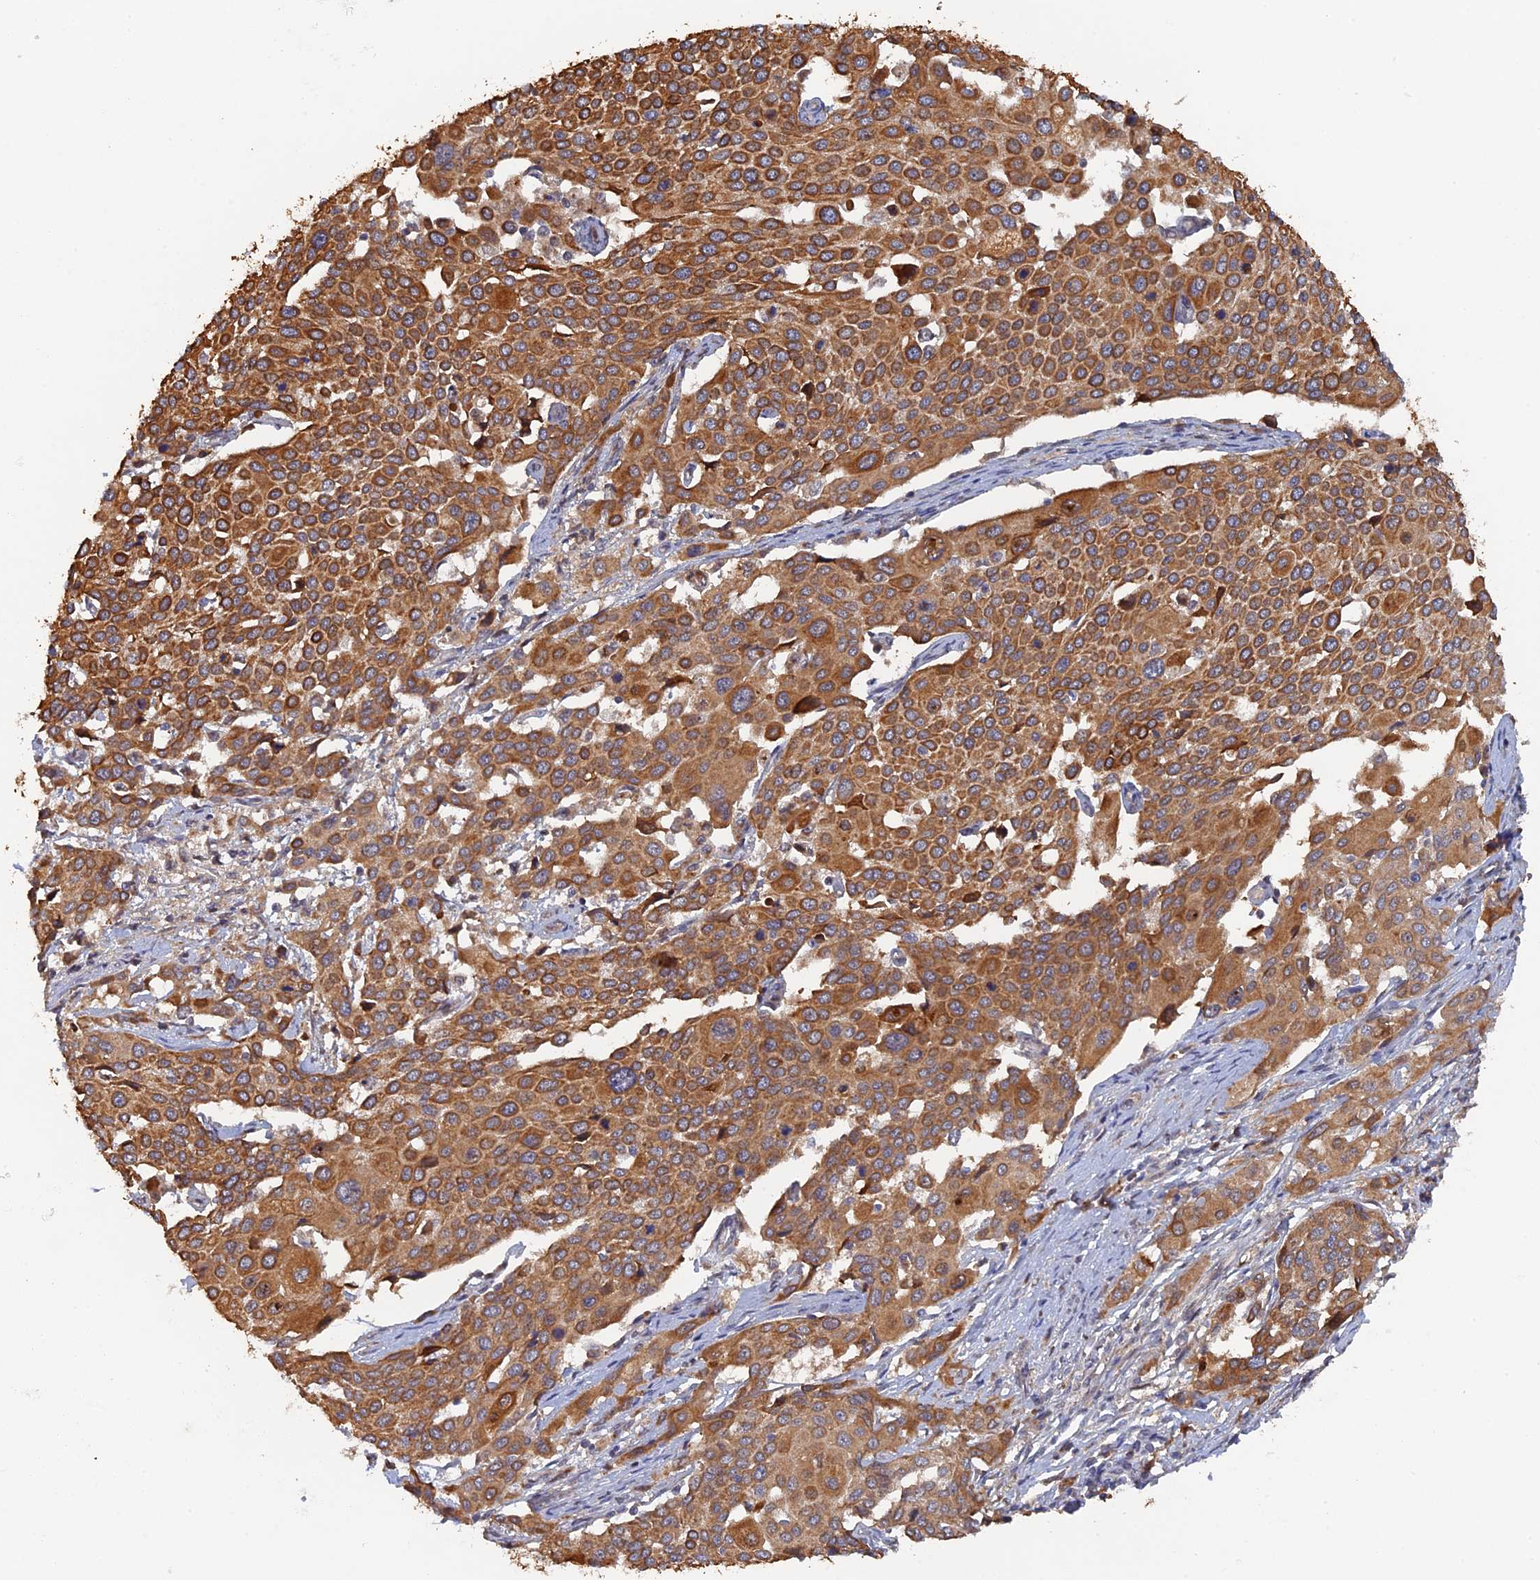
{"staining": {"intensity": "moderate", "quantity": ">75%", "location": "cytoplasmic/membranous"}, "tissue": "cervical cancer", "cell_type": "Tumor cells", "image_type": "cancer", "snomed": [{"axis": "morphology", "description": "Squamous cell carcinoma, NOS"}, {"axis": "topography", "description": "Cervix"}], "caption": "Human cervical cancer stained with a brown dye shows moderate cytoplasmic/membranous positive expression in approximately >75% of tumor cells.", "gene": "VPS37C", "patient": {"sex": "female", "age": 44}}